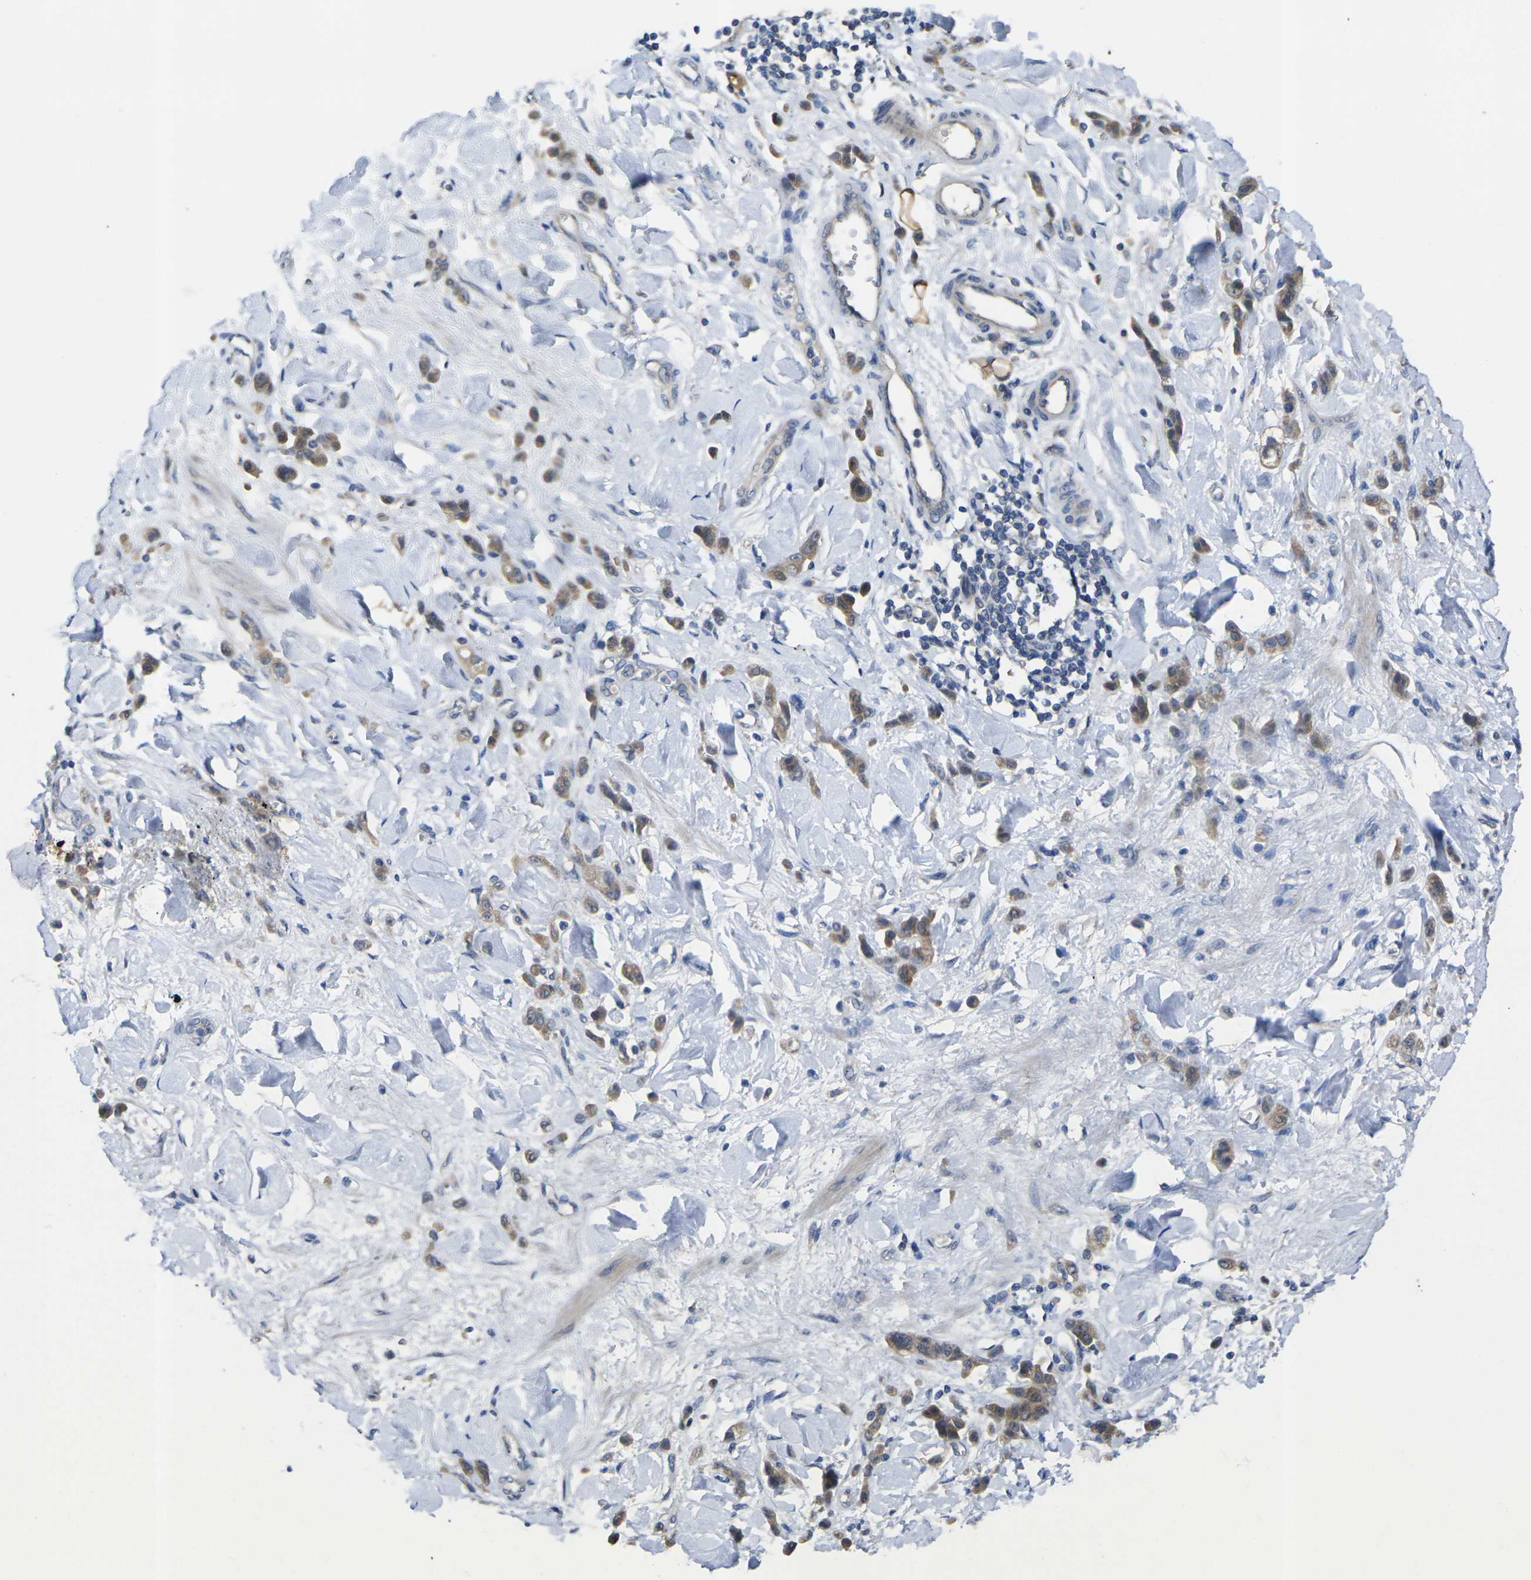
{"staining": {"intensity": "moderate", "quantity": ">75%", "location": "cytoplasmic/membranous"}, "tissue": "stomach cancer", "cell_type": "Tumor cells", "image_type": "cancer", "snomed": [{"axis": "morphology", "description": "Normal tissue, NOS"}, {"axis": "morphology", "description": "Adenocarcinoma, NOS"}, {"axis": "topography", "description": "Stomach"}], "caption": "DAB immunohistochemical staining of human stomach cancer exhibits moderate cytoplasmic/membranous protein staining in approximately >75% of tumor cells. The staining was performed using DAB to visualize the protein expression in brown, while the nuclei were stained in blue with hematoxylin (Magnification: 20x).", "gene": "GNA12", "patient": {"sex": "male", "age": 82}}